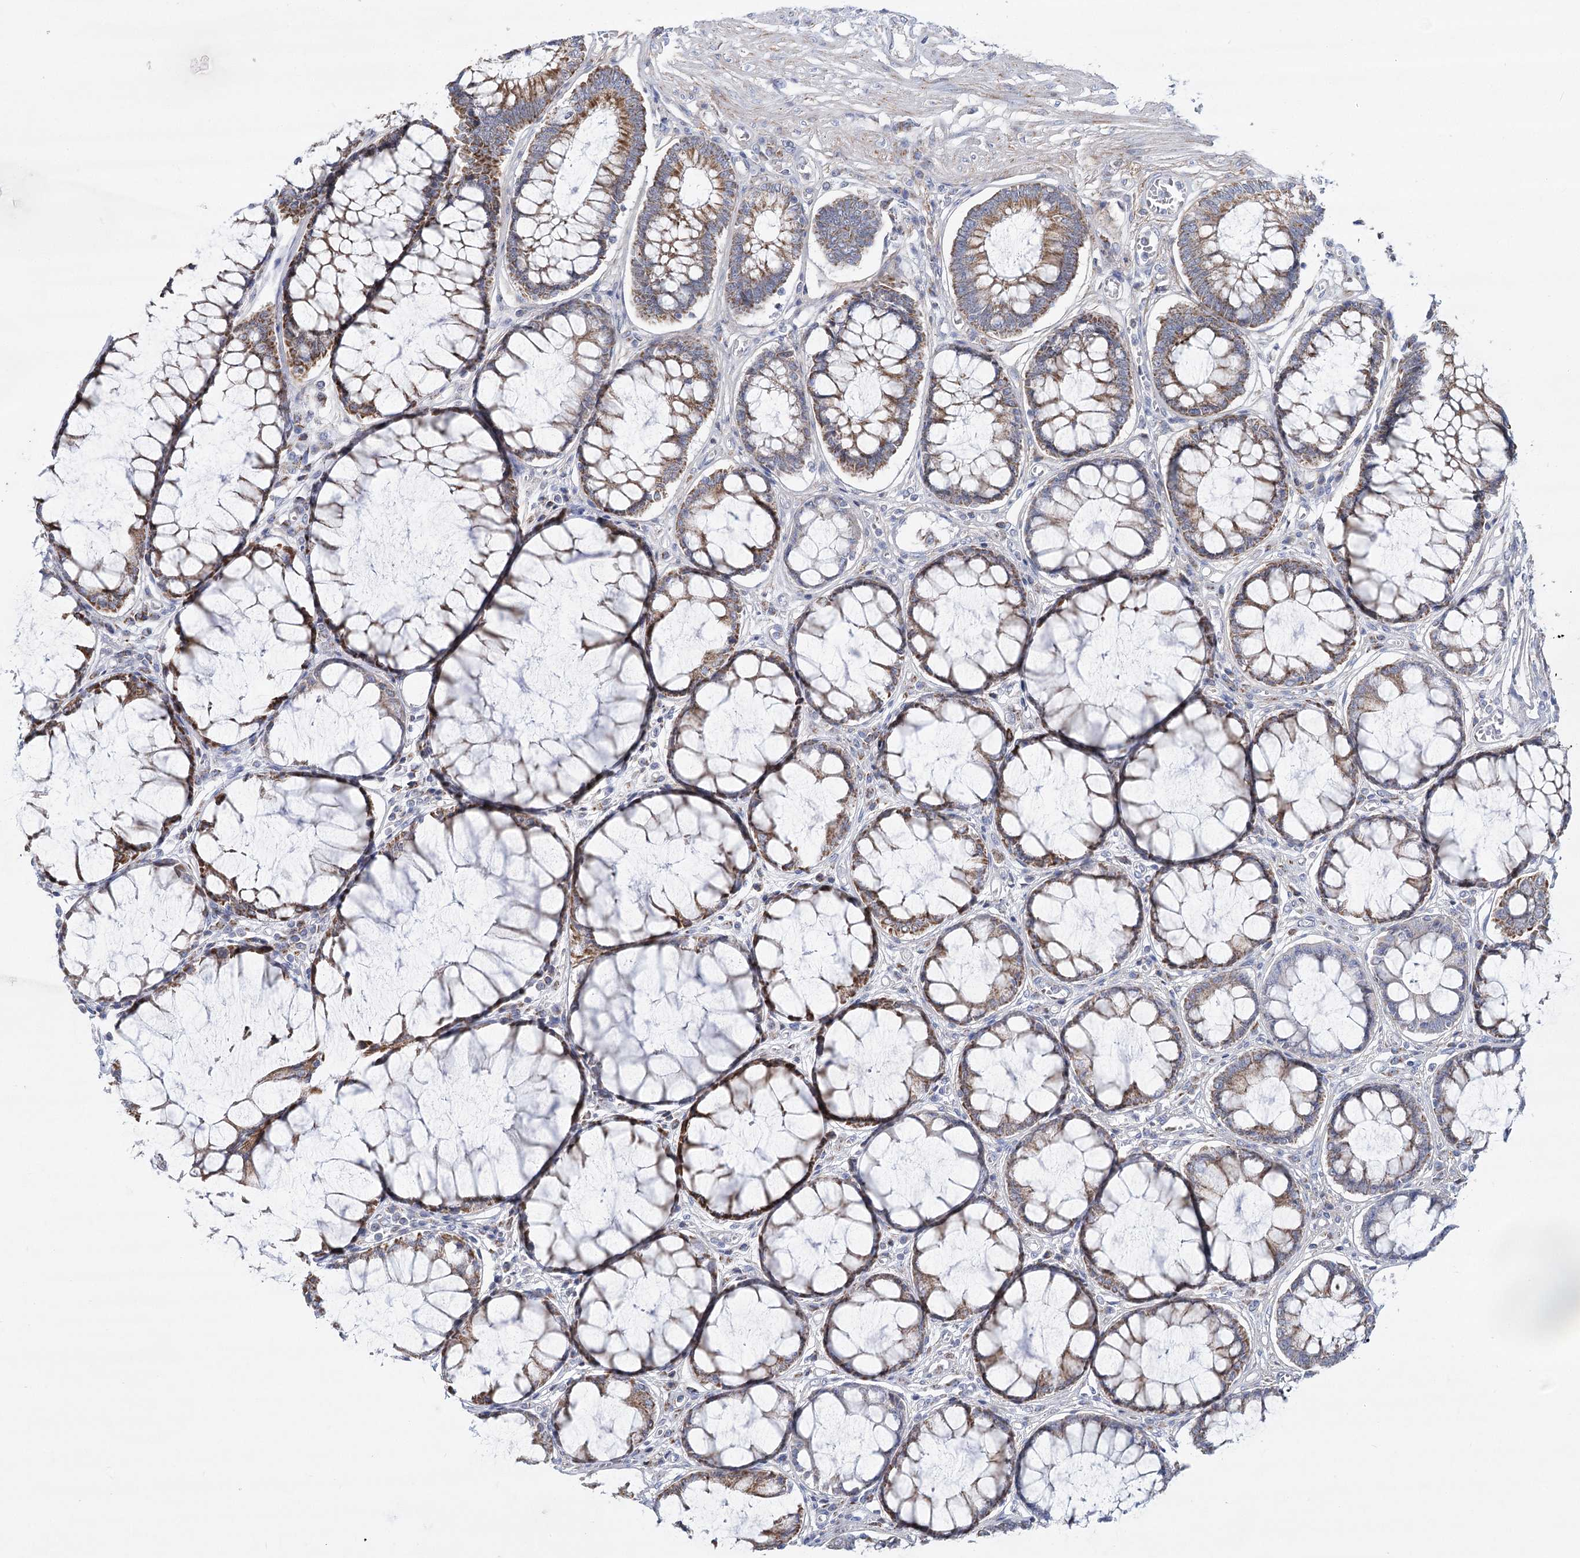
{"staining": {"intensity": "moderate", "quantity": ">75%", "location": "cytoplasmic/membranous"}, "tissue": "colorectal cancer", "cell_type": "Tumor cells", "image_type": "cancer", "snomed": [{"axis": "morphology", "description": "Adenocarcinoma, NOS"}, {"axis": "topography", "description": "Rectum"}], "caption": "Immunohistochemistry (IHC) of human colorectal cancer demonstrates medium levels of moderate cytoplasmic/membranous positivity in about >75% of tumor cells.", "gene": "SNX7", "patient": {"sex": "male", "age": 84}}